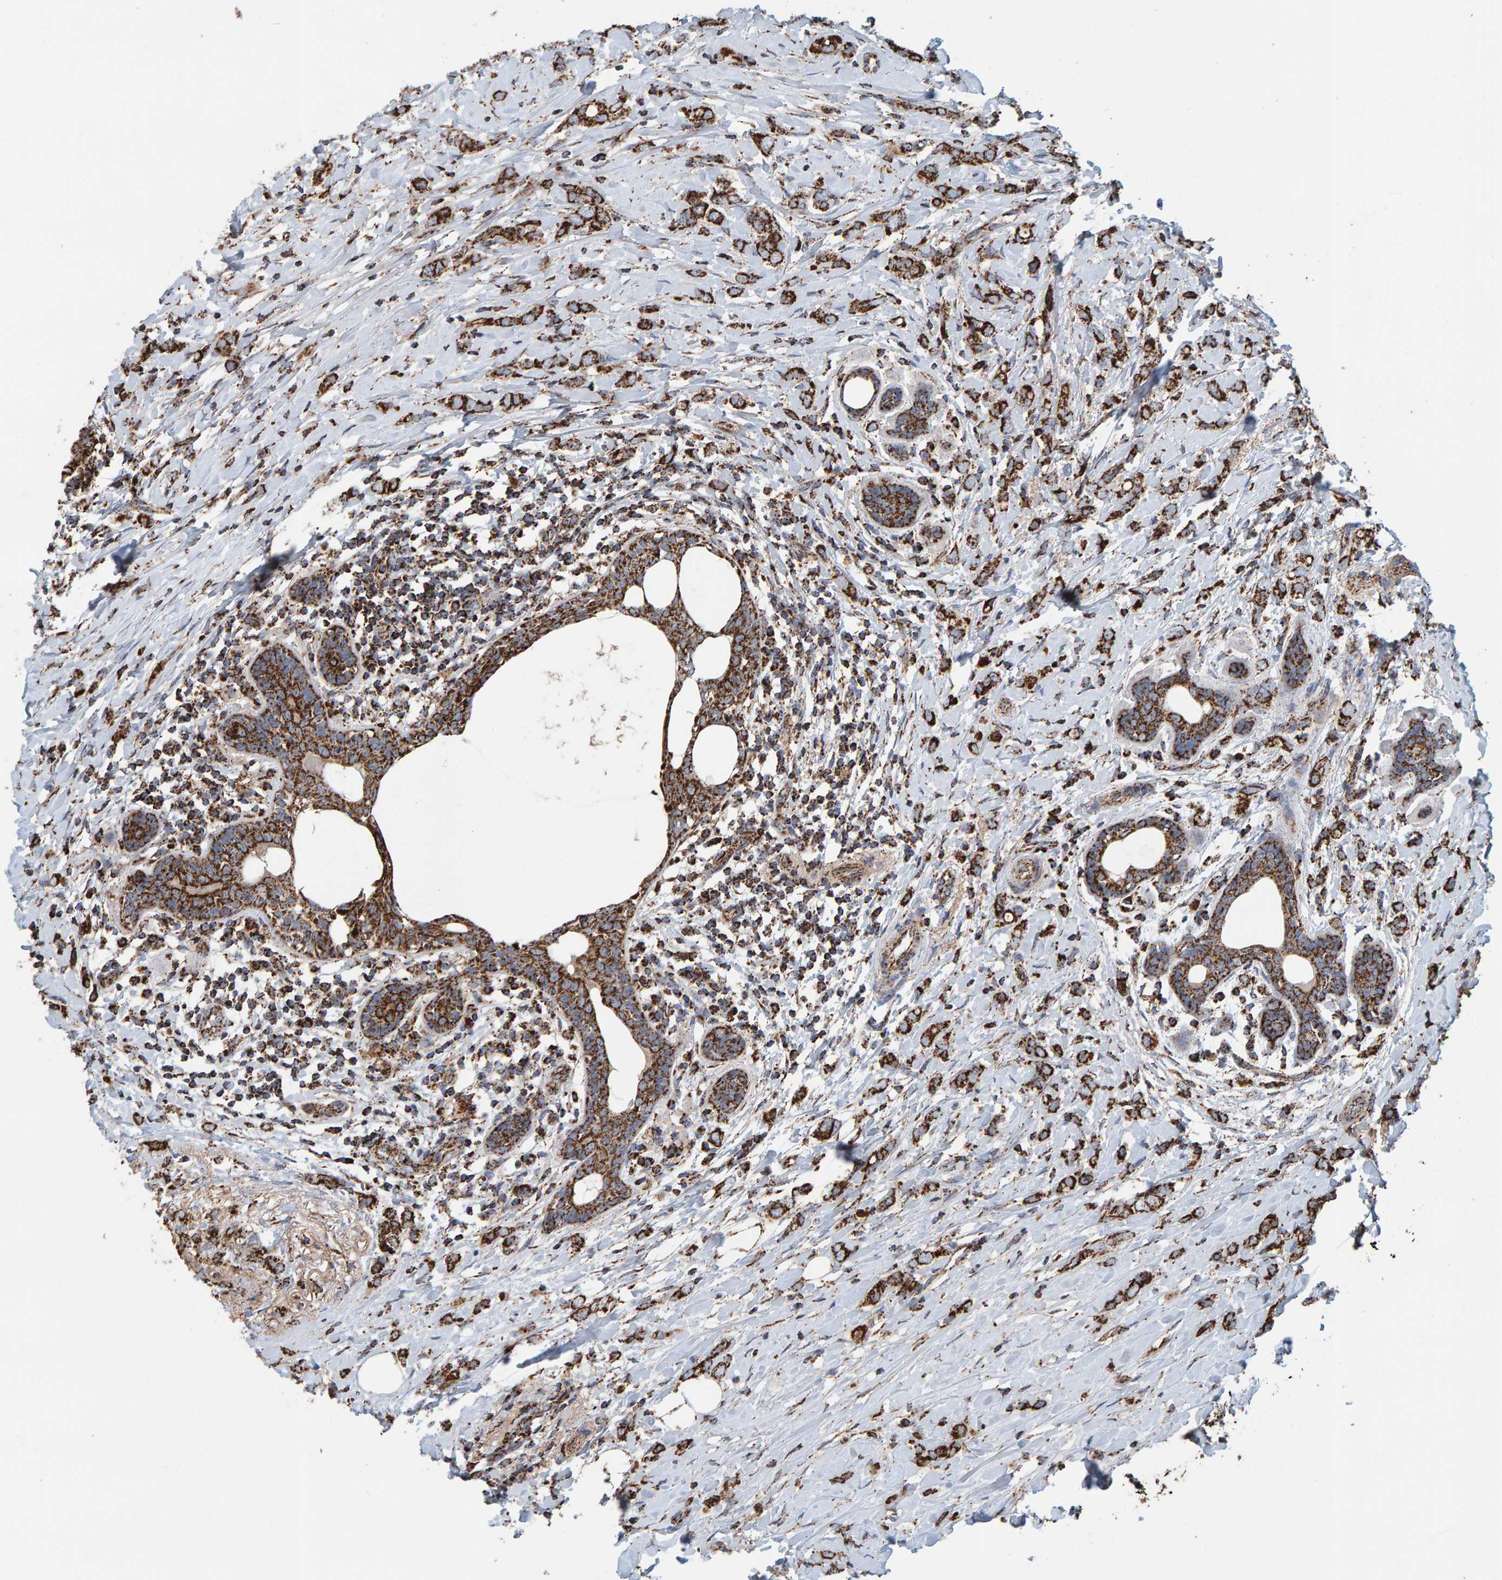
{"staining": {"intensity": "strong", "quantity": ">75%", "location": "cytoplasmic/membranous"}, "tissue": "breast cancer", "cell_type": "Tumor cells", "image_type": "cancer", "snomed": [{"axis": "morphology", "description": "Normal tissue, NOS"}, {"axis": "morphology", "description": "Lobular carcinoma"}, {"axis": "topography", "description": "Breast"}], "caption": "This histopathology image reveals IHC staining of human breast cancer (lobular carcinoma), with high strong cytoplasmic/membranous positivity in approximately >75% of tumor cells.", "gene": "MRPL45", "patient": {"sex": "female", "age": 47}}